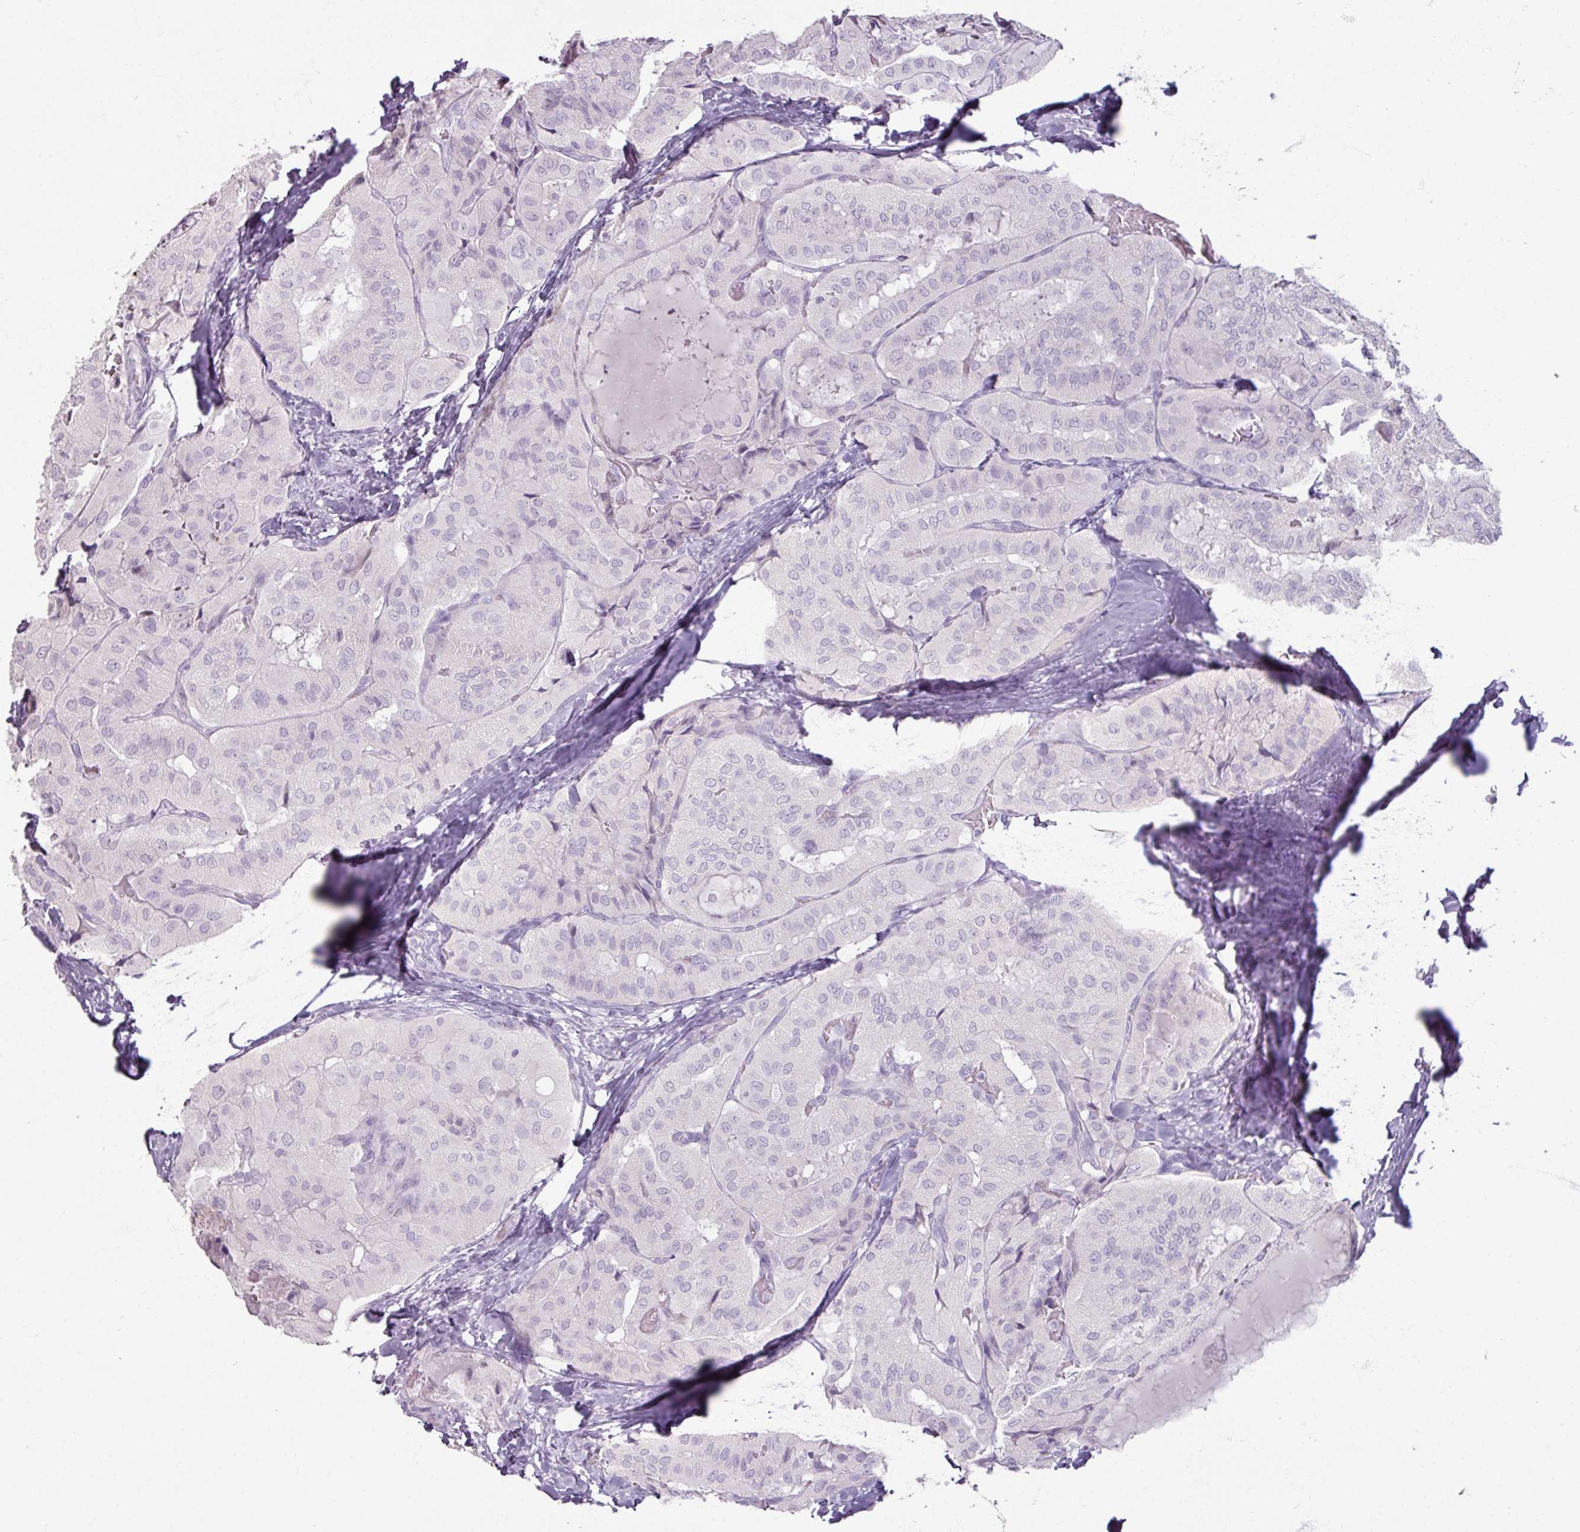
{"staining": {"intensity": "negative", "quantity": "none", "location": "none"}, "tissue": "thyroid cancer", "cell_type": "Tumor cells", "image_type": "cancer", "snomed": [{"axis": "morphology", "description": "Normal tissue, NOS"}, {"axis": "morphology", "description": "Papillary adenocarcinoma, NOS"}, {"axis": "topography", "description": "Thyroid gland"}], "caption": "Immunohistochemistry photomicrograph of human papillary adenocarcinoma (thyroid) stained for a protein (brown), which displays no expression in tumor cells.", "gene": "SLC27A5", "patient": {"sex": "female", "age": 59}}